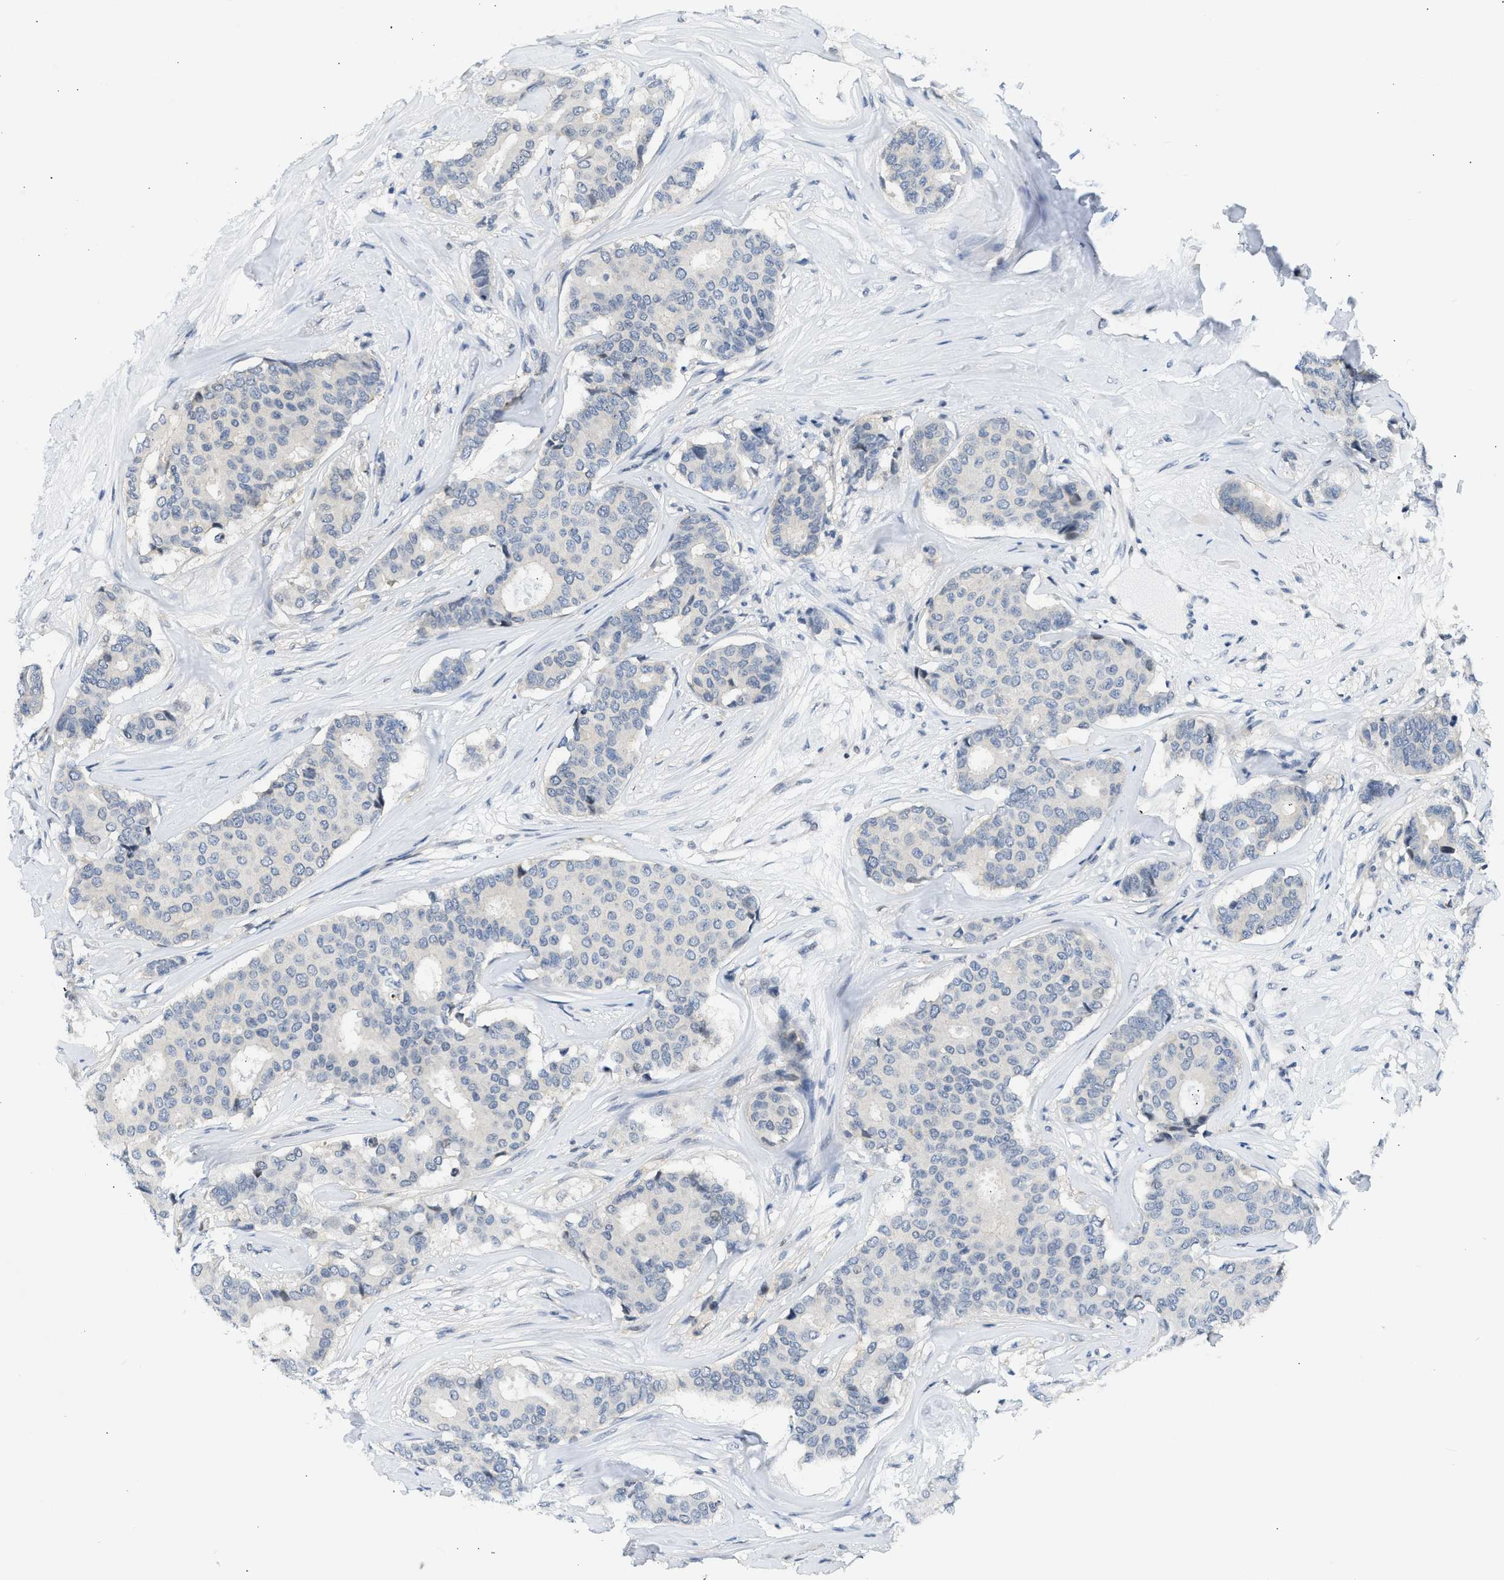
{"staining": {"intensity": "negative", "quantity": "none", "location": "none"}, "tissue": "breast cancer", "cell_type": "Tumor cells", "image_type": "cancer", "snomed": [{"axis": "morphology", "description": "Duct carcinoma"}, {"axis": "topography", "description": "Breast"}], "caption": "Invasive ductal carcinoma (breast) stained for a protein using IHC displays no staining tumor cells.", "gene": "OLIG3", "patient": {"sex": "female", "age": 75}}